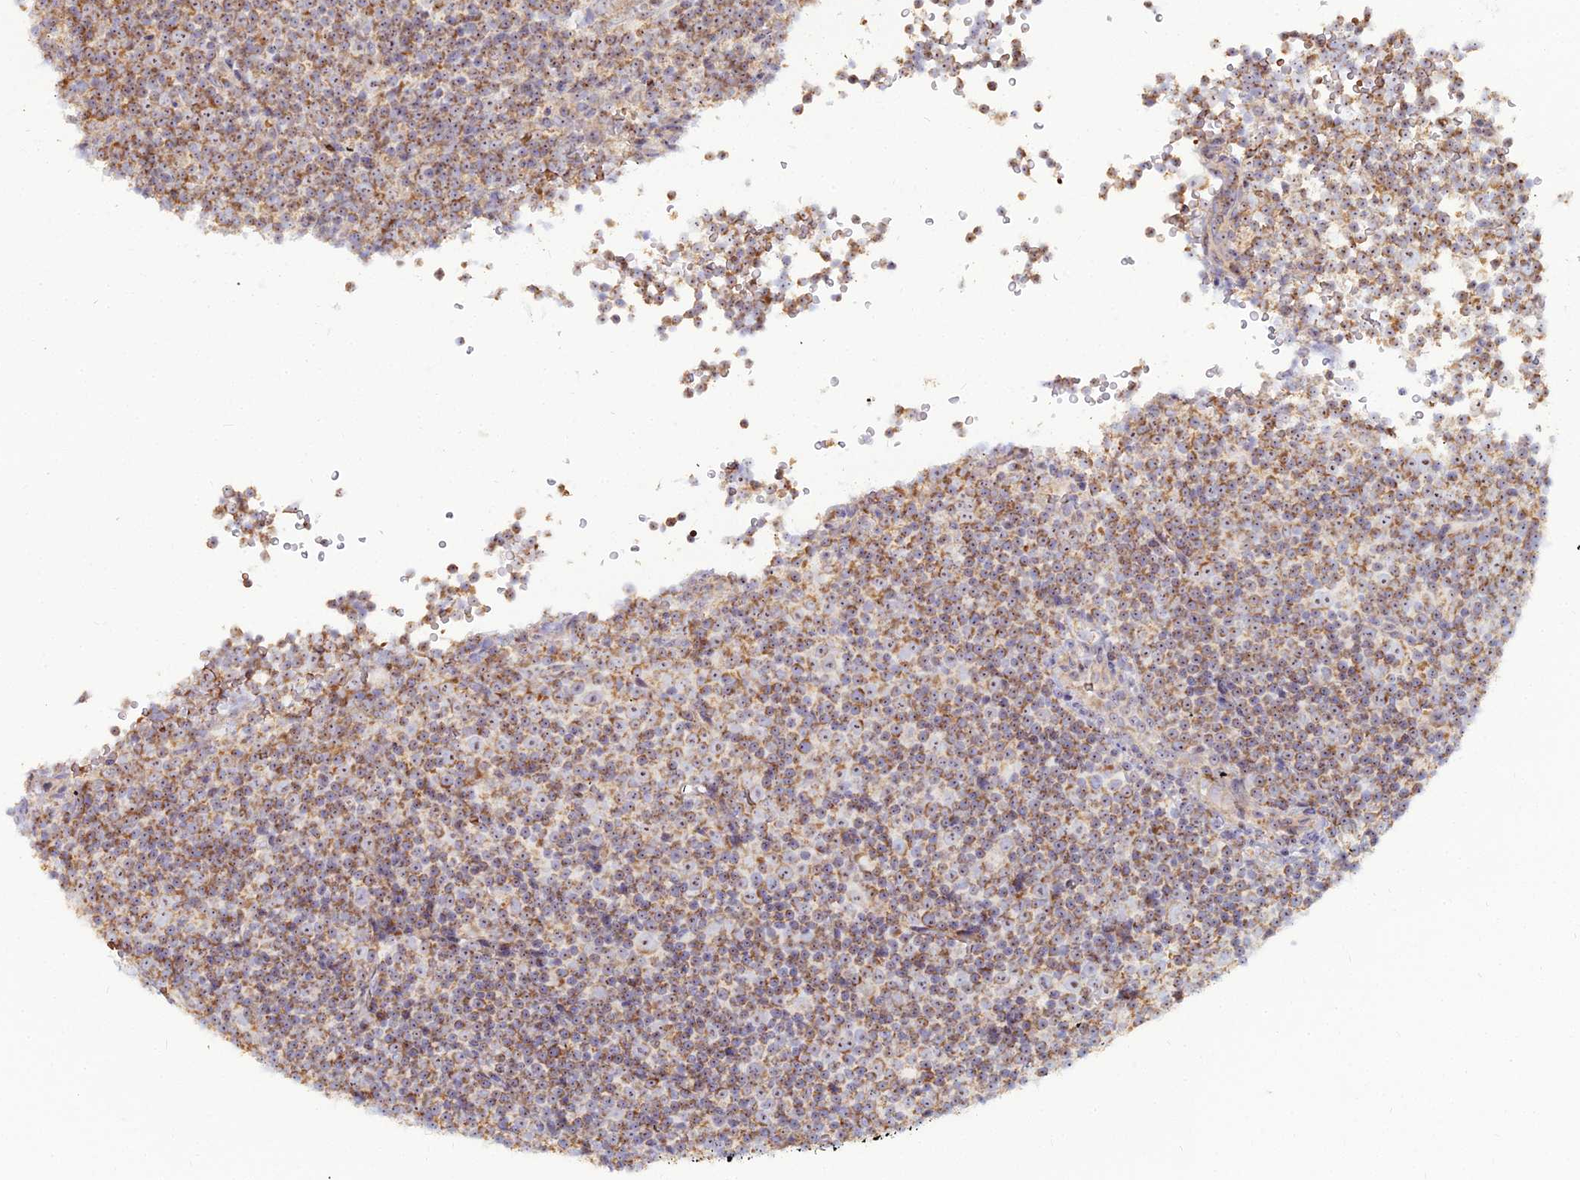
{"staining": {"intensity": "moderate", "quantity": ">75%", "location": "cytoplasmic/membranous"}, "tissue": "lymphoma", "cell_type": "Tumor cells", "image_type": "cancer", "snomed": [{"axis": "morphology", "description": "Malignant lymphoma, non-Hodgkin's type, Low grade"}, {"axis": "topography", "description": "Lymph node"}], "caption": "About >75% of tumor cells in malignant lymphoma, non-Hodgkin's type (low-grade) exhibit moderate cytoplasmic/membranous protein expression as visualized by brown immunohistochemical staining.", "gene": "SLC35F4", "patient": {"sex": "female", "age": 67}}